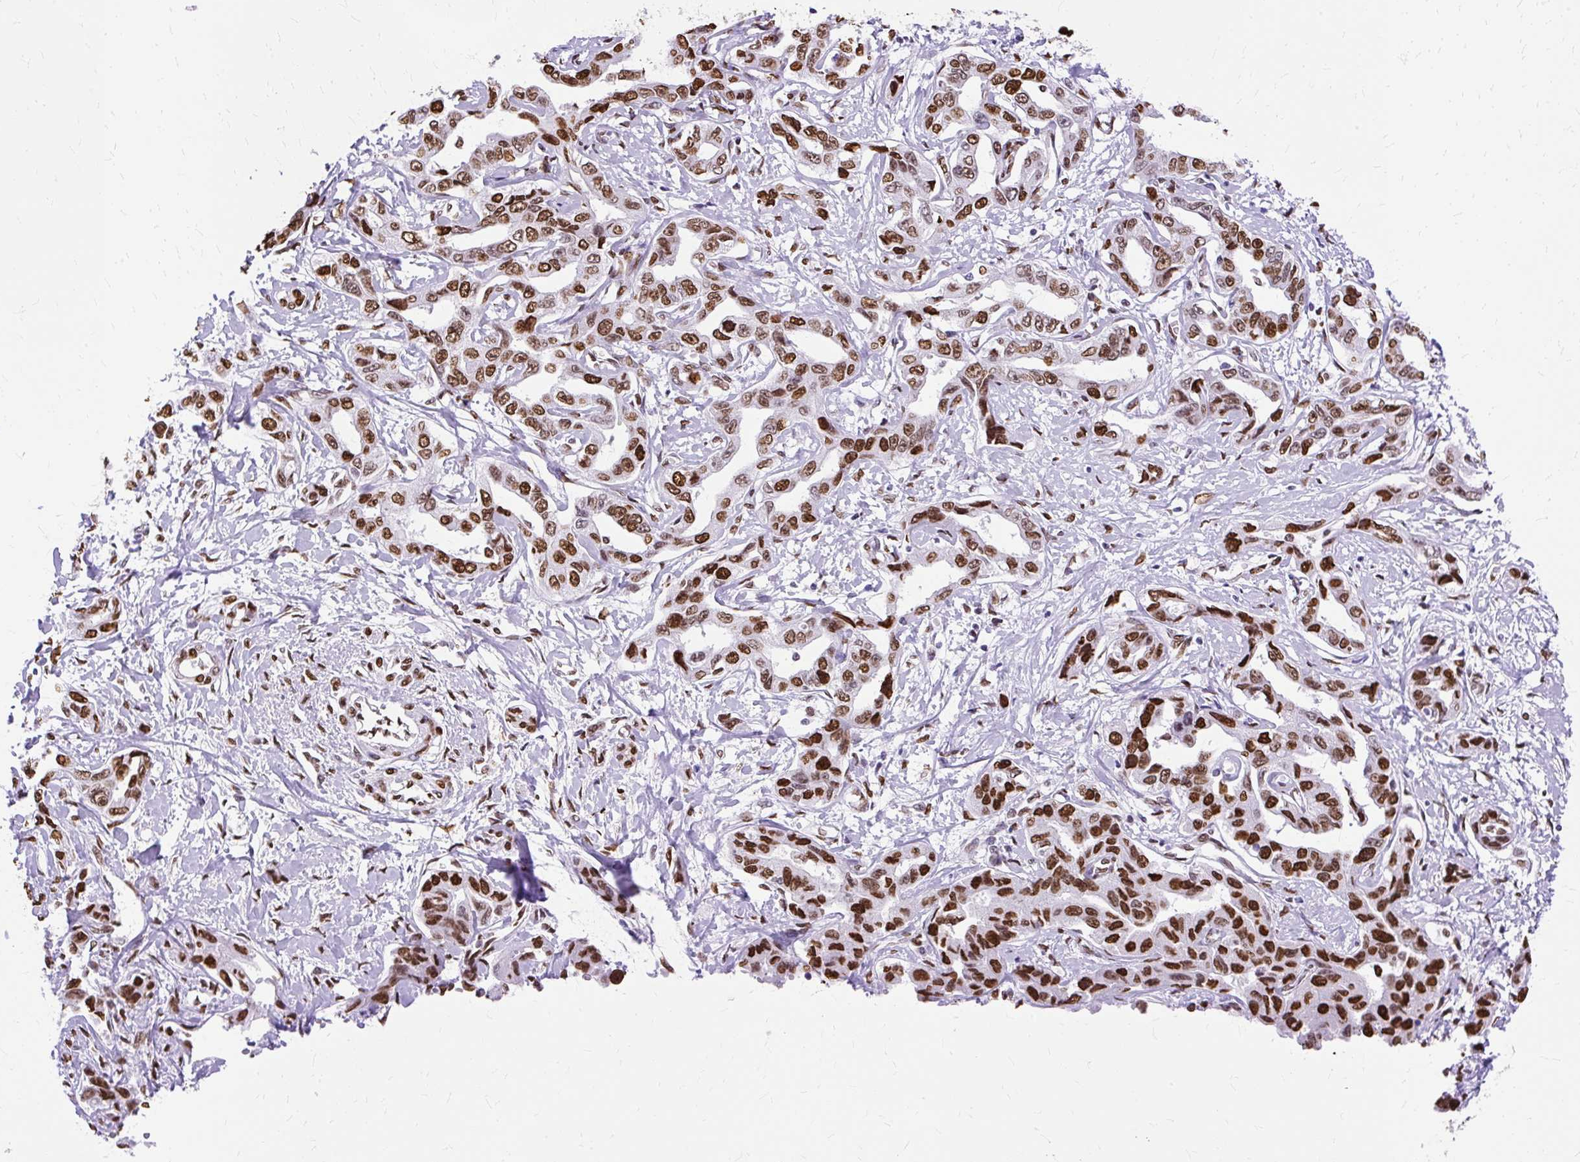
{"staining": {"intensity": "strong", "quantity": ">75%", "location": "nuclear"}, "tissue": "liver cancer", "cell_type": "Tumor cells", "image_type": "cancer", "snomed": [{"axis": "morphology", "description": "Cholangiocarcinoma"}, {"axis": "topography", "description": "Liver"}], "caption": "About >75% of tumor cells in human liver cancer exhibit strong nuclear protein expression as visualized by brown immunohistochemical staining.", "gene": "TMEM184C", "patient": {"sex": "male", "age": 59}}